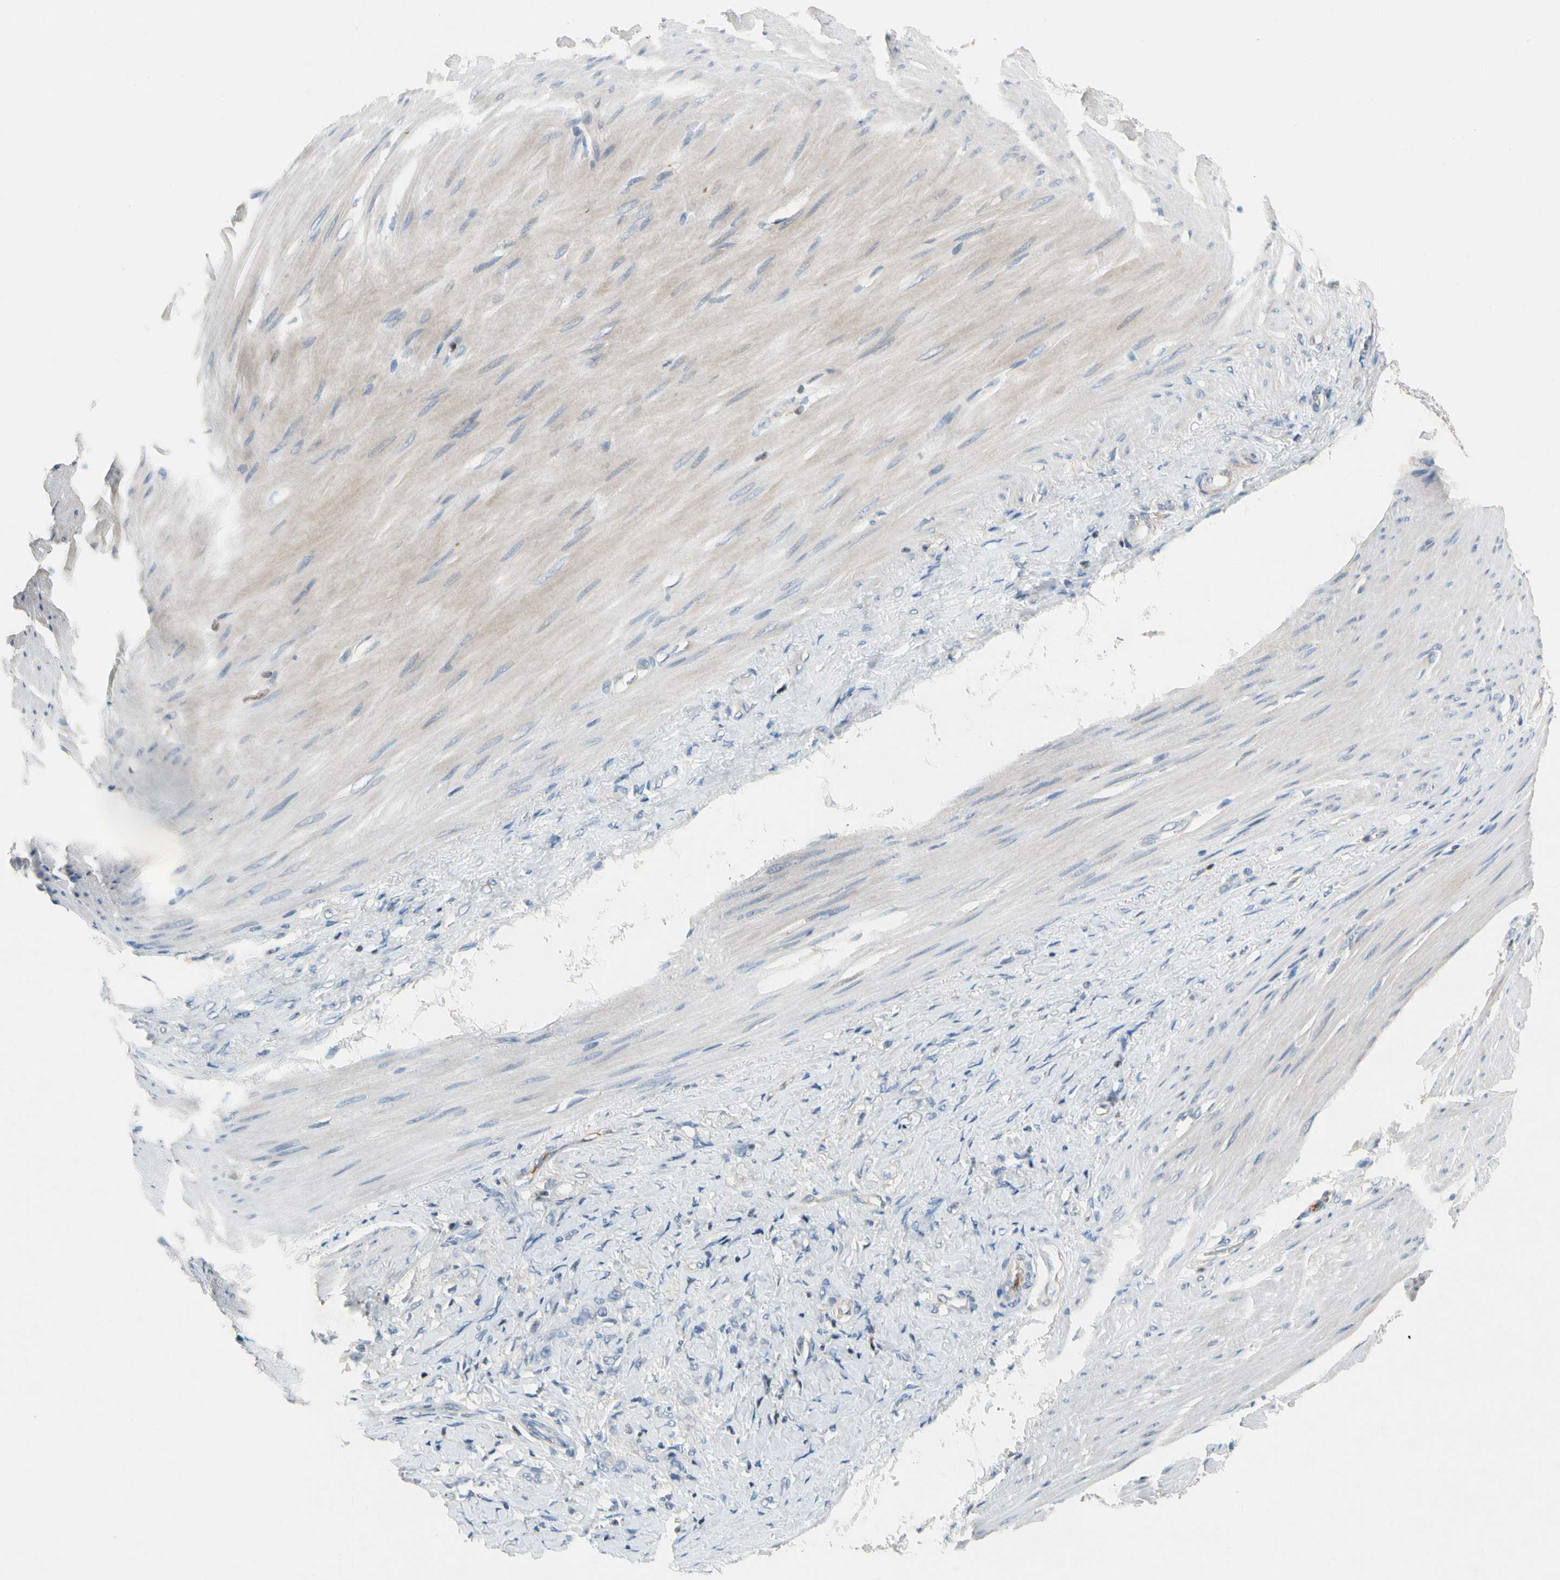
{"staining": {"intensity": "negative", "quantity": "none", "location": "none"}, "tissue": "stomach cancer", "cell_type": "Tumor cells", "image_type": "cancer", "snomed": [{"axis": "morphology", "description": "Adenocarcinoma, NOS"}, {"axis": "topography", "description": "Stomach"}], "caption": "Stomach adenocarcinoma was stained to show a protein in brown. There is no significant positivity in tumor cells.", "gene": "SP140", "patient": {"sex": "male", "age": 82}}